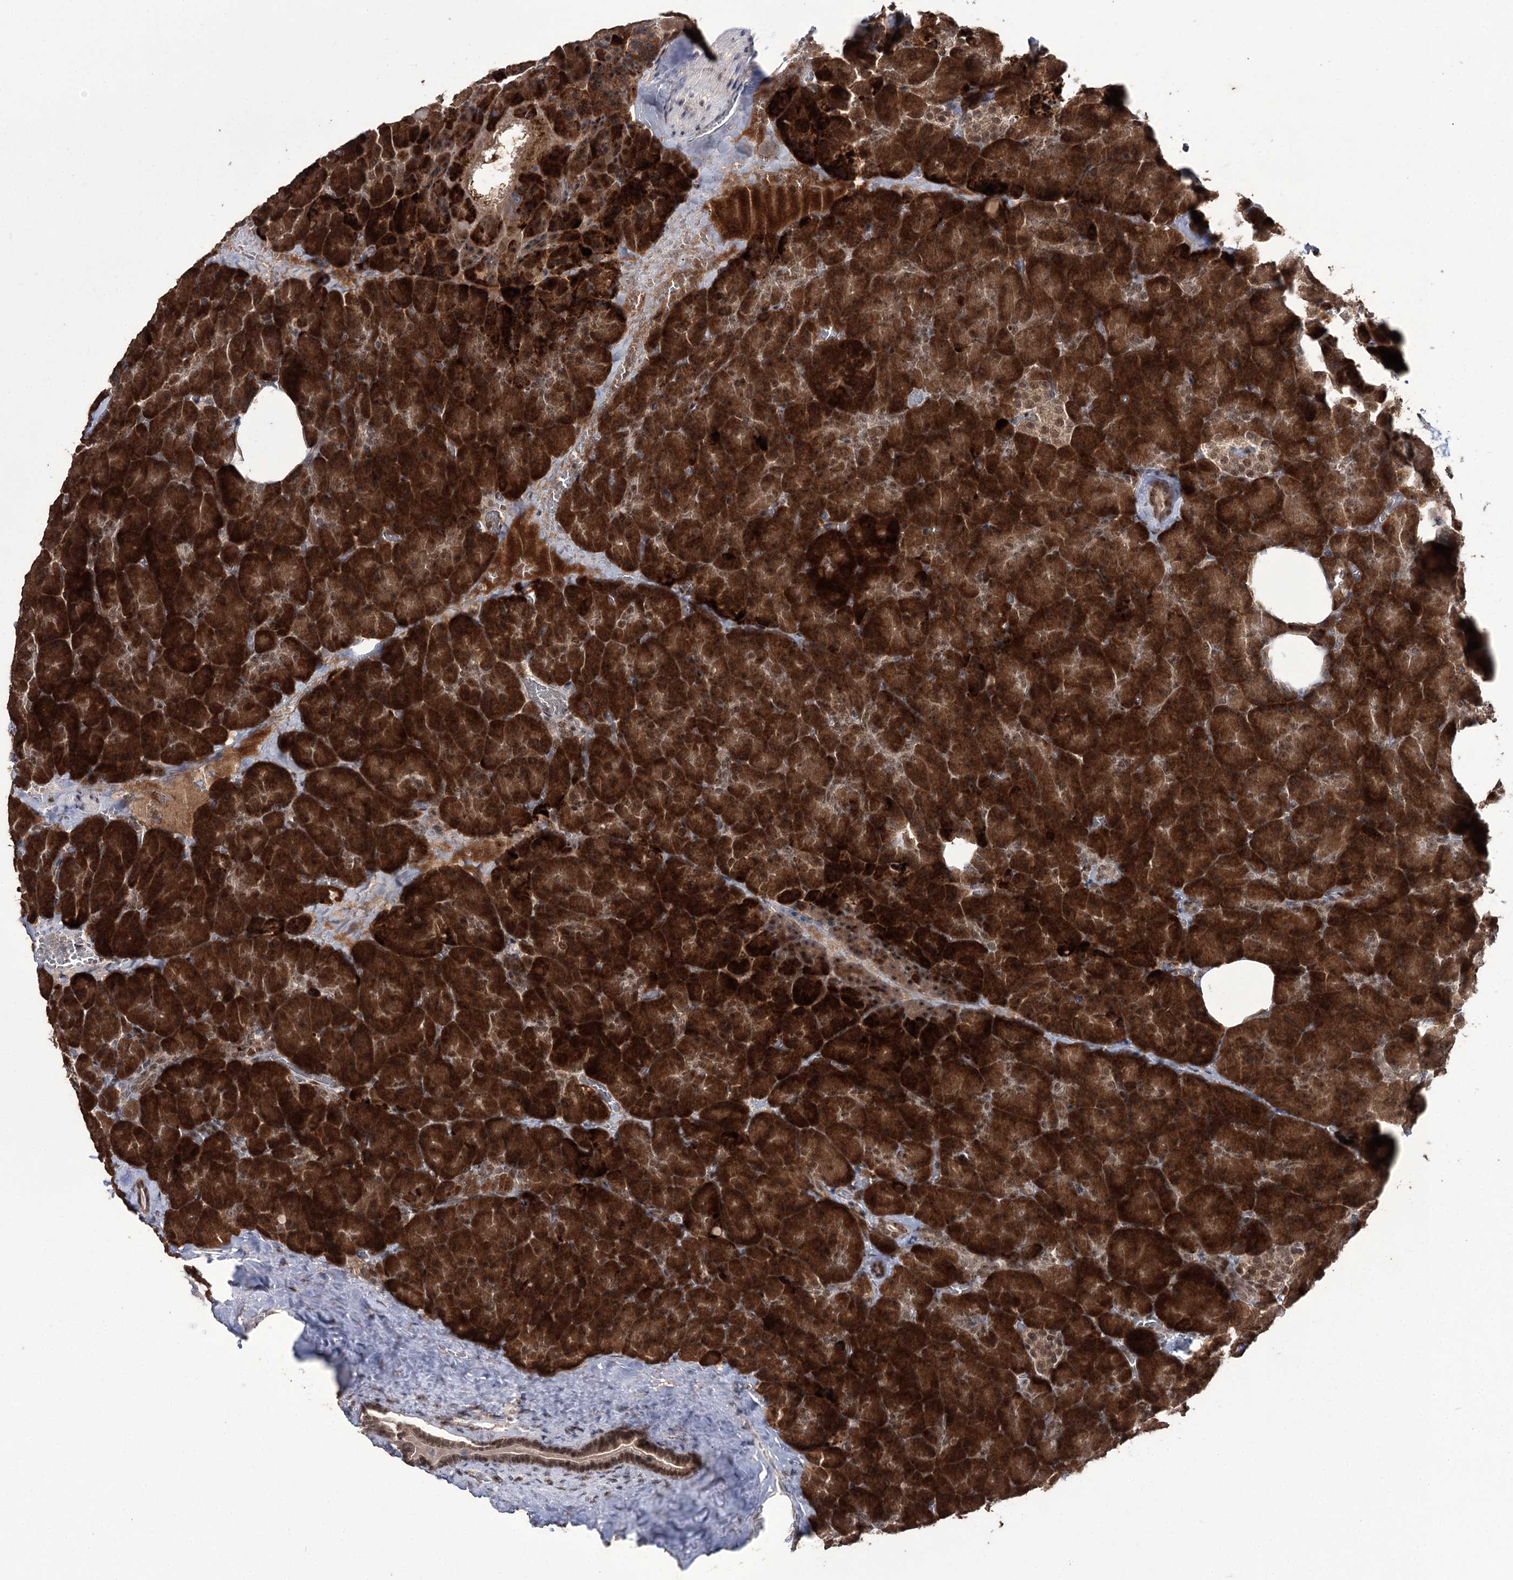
{"staining": {"intensity": "strong", "quantity": ">75%", "location": "cytoplasmic/membranous"}, "tissue": "pancreas", "cell_type": "Exocrine glandular cells", "image_type": "normal", "snomed": [{"axis": "morphology", "description": "Normal tissue, NOS"}, {"axis": "morphology", "description": "Carcinoid, malignant, NOS"}, {"axis": "topography", "description": "Pancreas"}], "caption": "Protein staining exhibits strong cytoplasmic/membranous staining in about >75% of exocrine glandular cells in benign pancreas. (DAB (3,3'-diaminobenzidine) IHC, brown staining for protein, blue staining for nuclei).", "gene": "ERCC3", "patient": {"sex": "female", "age": 35}}